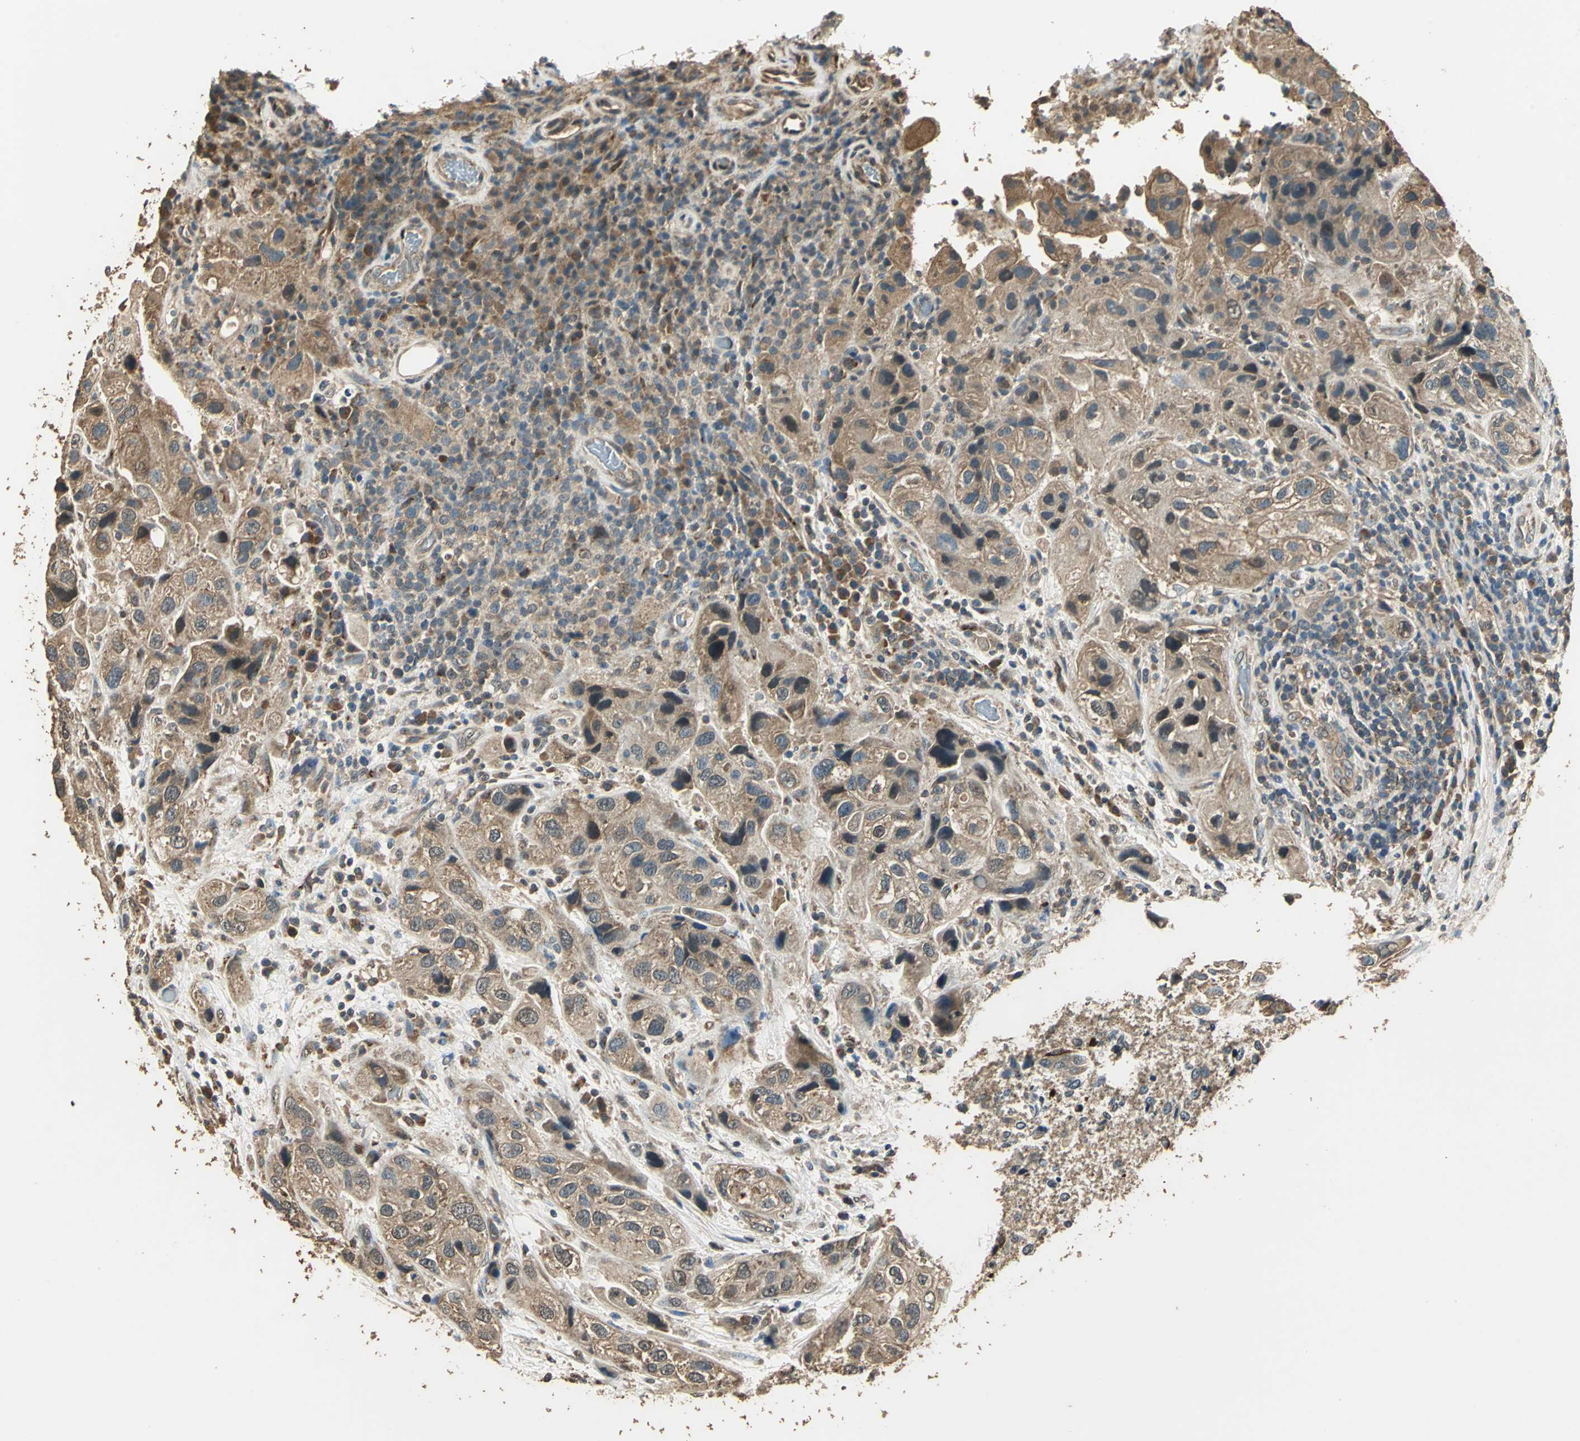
{"staining": {"intensity": "moderate", "quantity": ">75%", "location": "cytoplasmic/membranous"}, "tissue": "urothelial cancer", "cell_type": "Tumor cells", "image_type": "cancer", "snomed": [{"axis": "morphology", "description": "Urothelial carcinoma, High grade"}, {"axis": "topography", "description": "Urinary bladder"}], "caption": "A brown stain highlights moderate cytoplasmic/membranous expression of a protein in urothelial cancer tumor cells.", "gene": "TMPRSS4", "patient": {"sex": "female", "age": 64}}